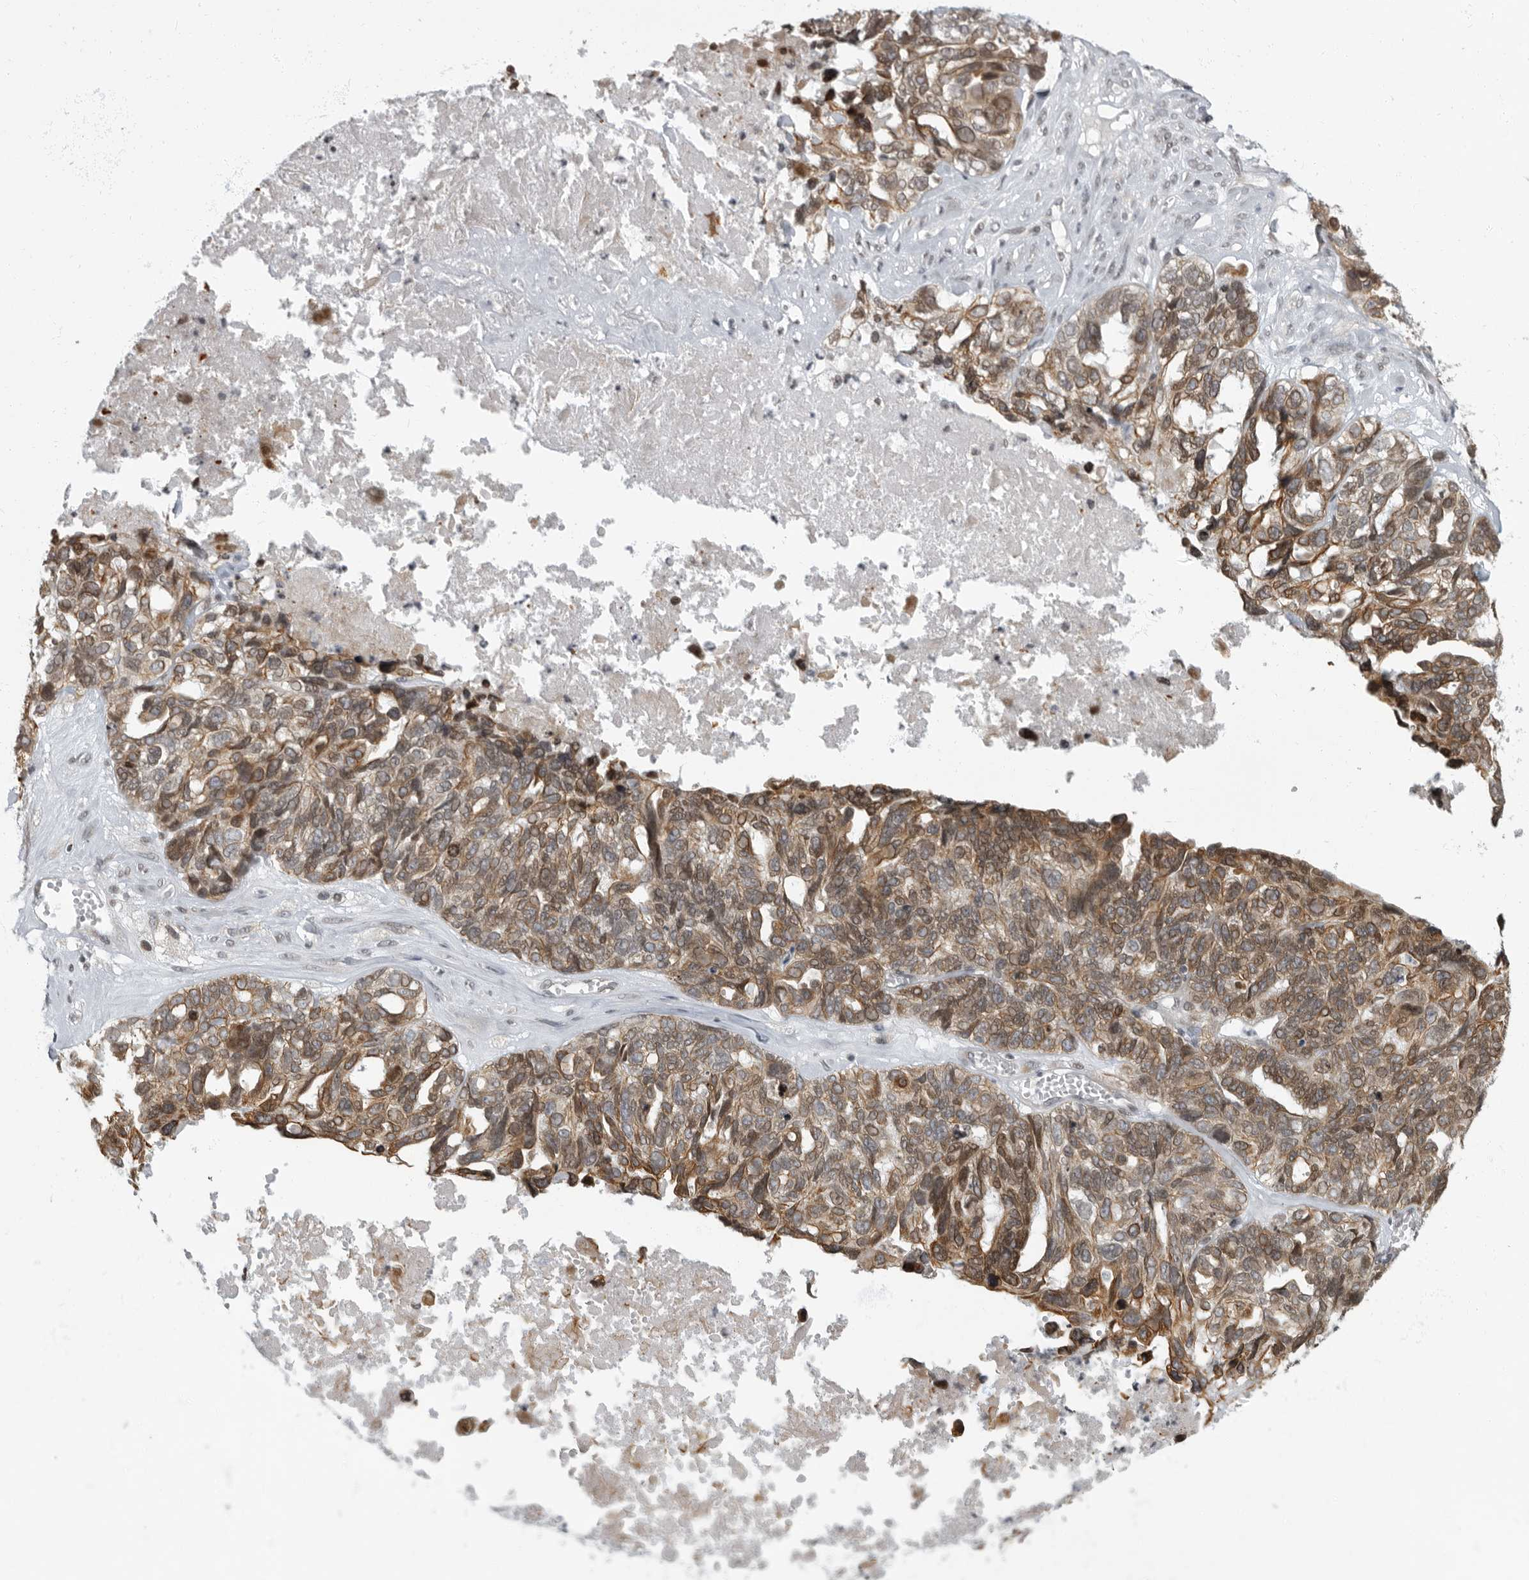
{"staining": {"intensity": "moderate", "quantity": ">75%", "location": "cytoplasmic/membranous"}, "tissue": "ovarian cancer", "cell_type": "Tumor cells", "image_type": "cancer", "snomed": [{"axis": "morphology", "description": "Cystadenocarcinoma, serous, NOS"}, {"axis": "topography", "description": "Ovary"}], "caption": "Immunohistochemistry (IHC) micrograph of human serous cystadenocarcinoma (ovarian) stained for a protein (brown), which displays medium levels of moderate cytoplasmic/membranous expression in approximately >75% of tumor cells.", "gene": "EVI5", "patient": {"sex": "female", "age": 79}}